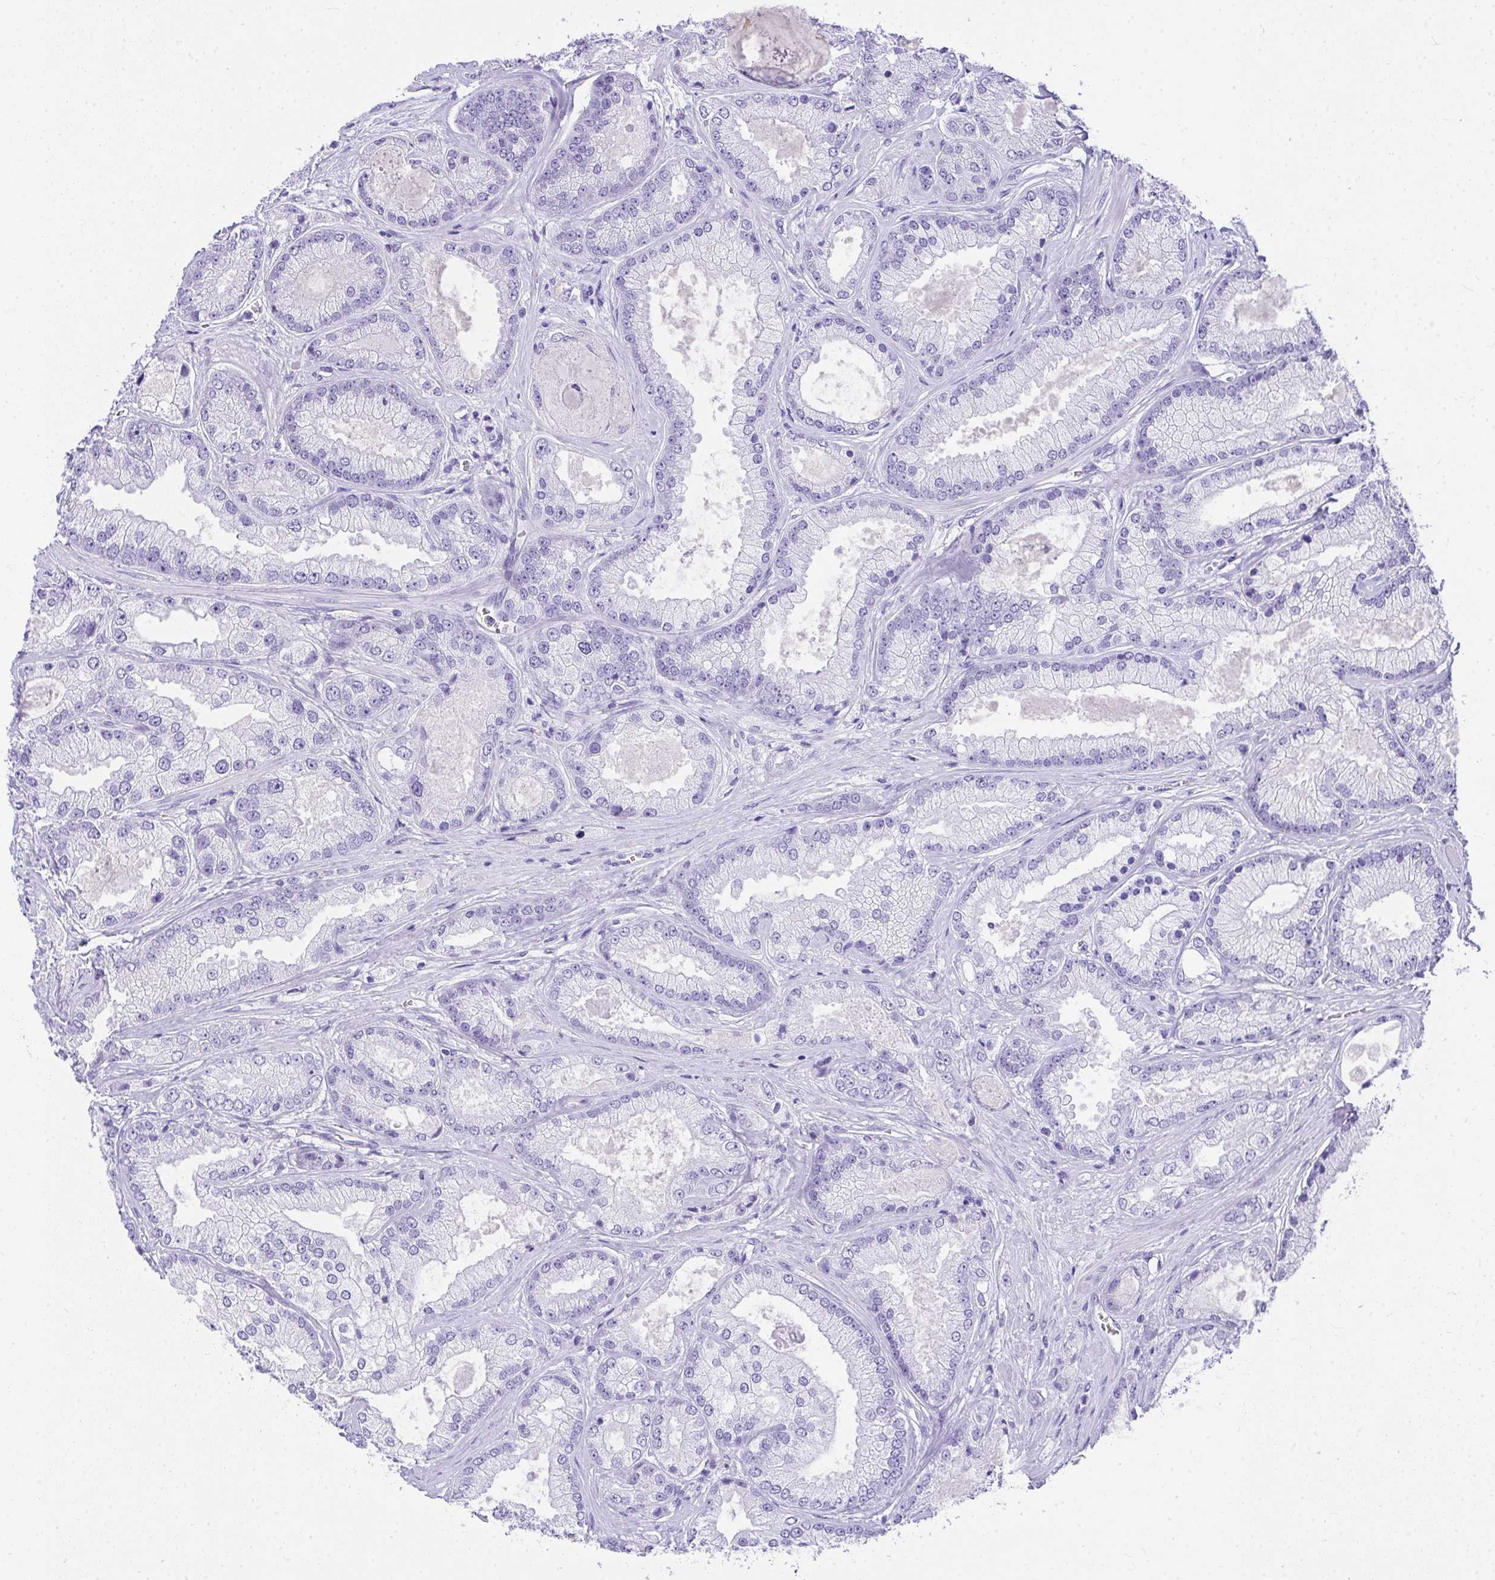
{"staining": {"intensity": "negative", "quantity": "none", "location": "none"}, "tissue": "prostate cancer", "cell_type": "Tumor cells", "image_type": "cancer", "snomed": [{"axis": "morphology", "description": "Adenocarcinoma, High grade"}, {"axis": "topography", "description": "Prostate"}], "caption": "There is no significant positivity in tumor cells of prostate high-grade adenocarcinoma. The staining is performed using DAB brown chromogen with nuclei counter-stained in using hematoxylin.", "gene": "AVIL", "patient": {"sex": "male", "age": 67}}